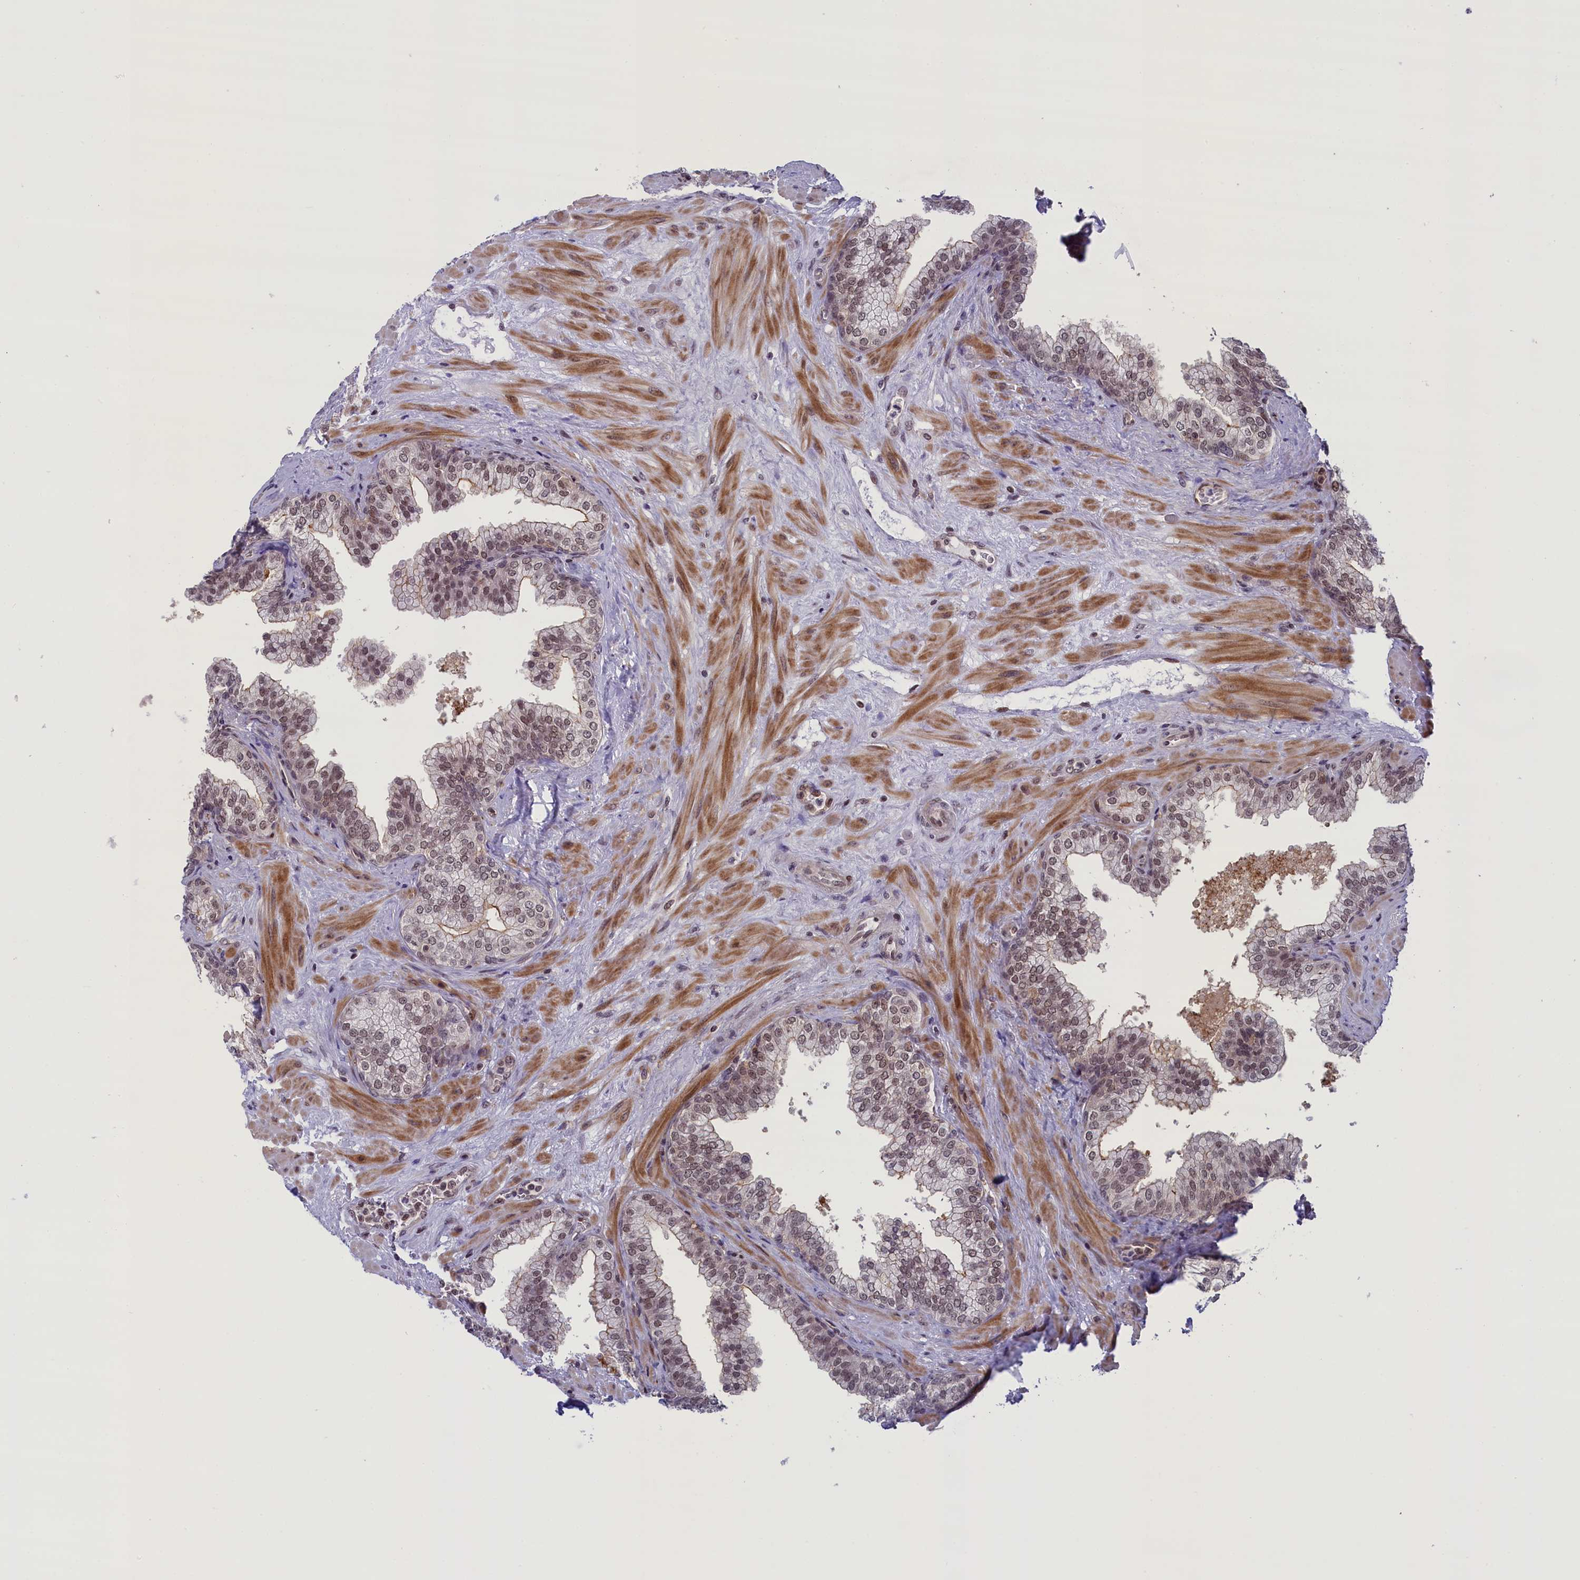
{"staining": {"intensity": "weak", "quantity": ">75%", "location": "nuclear"}, "tissue": "prostate", "cell_type": "Glandular cells", "image_type": "normal", "snomed": [{"axis": "morphology", "description": "Normal tissue, NOS"}, {"axis": "topography", "description": "Prostate"}], "caption": "About >75% of glandular cells in unremarkable human prostate show weak nuclear protein staining as visualized by brown immunohistochemical staining.", "gene": "FCHO1", "patient": {"sex": "male", "age": 60}}